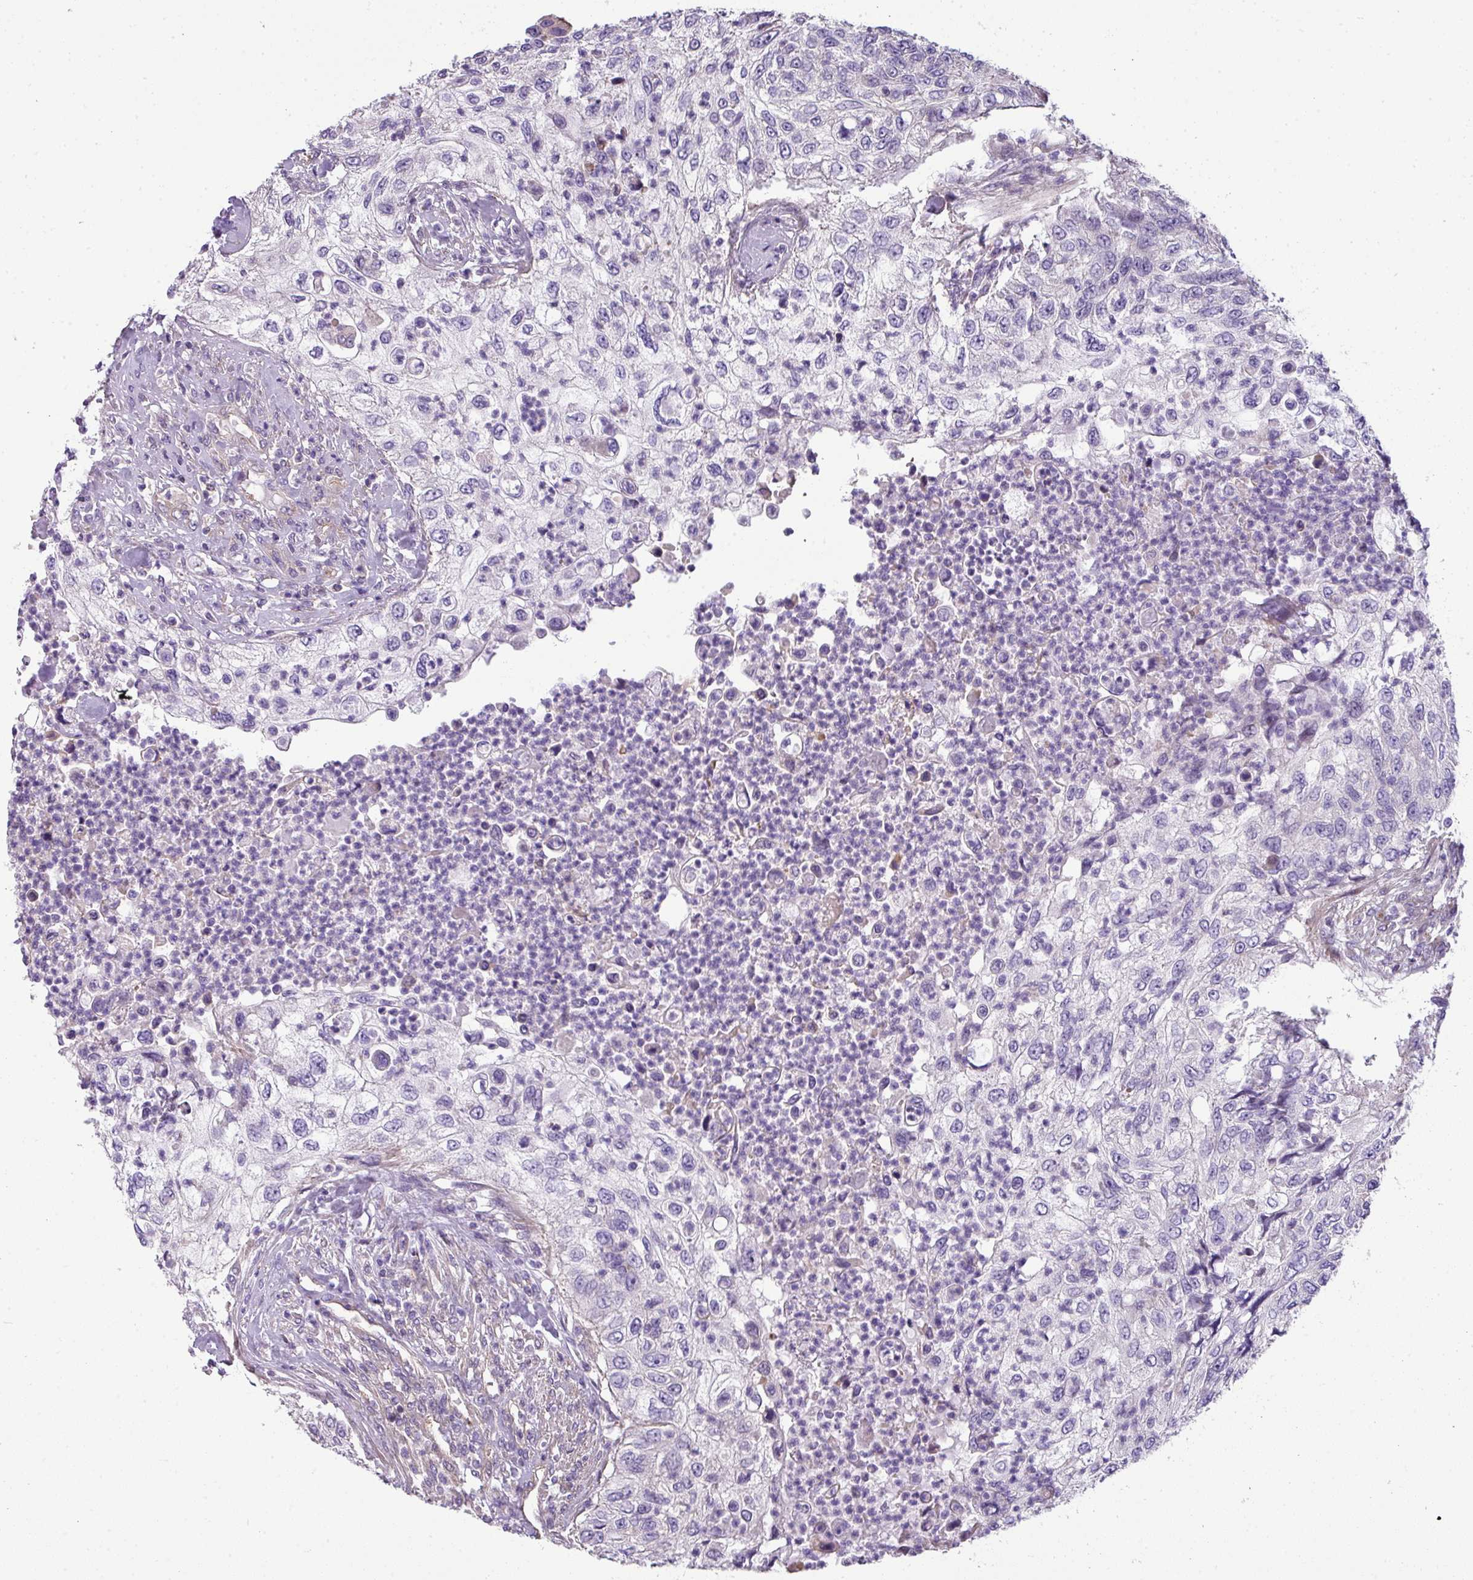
{"staining": {"intensity": "negative", "quantity": "none", "location": "none"}, "tissue": "urothelial cancer", "cell_type": "Tumor cells", "image_type": "cancer", "snomed": [{"axis": "morphology", "description": "Urothelial carcinoma, High grade"}, {"axis": "topography", "description": "Urinary bladder"}], "caption": "DAB (3,3'-diaminobenzidine) immunohistochemical staining of human urothelial cancer displays no significant staining in tumor cells.", "gene": "PALS2", "patient": {"sex": "female", "age": 60}}